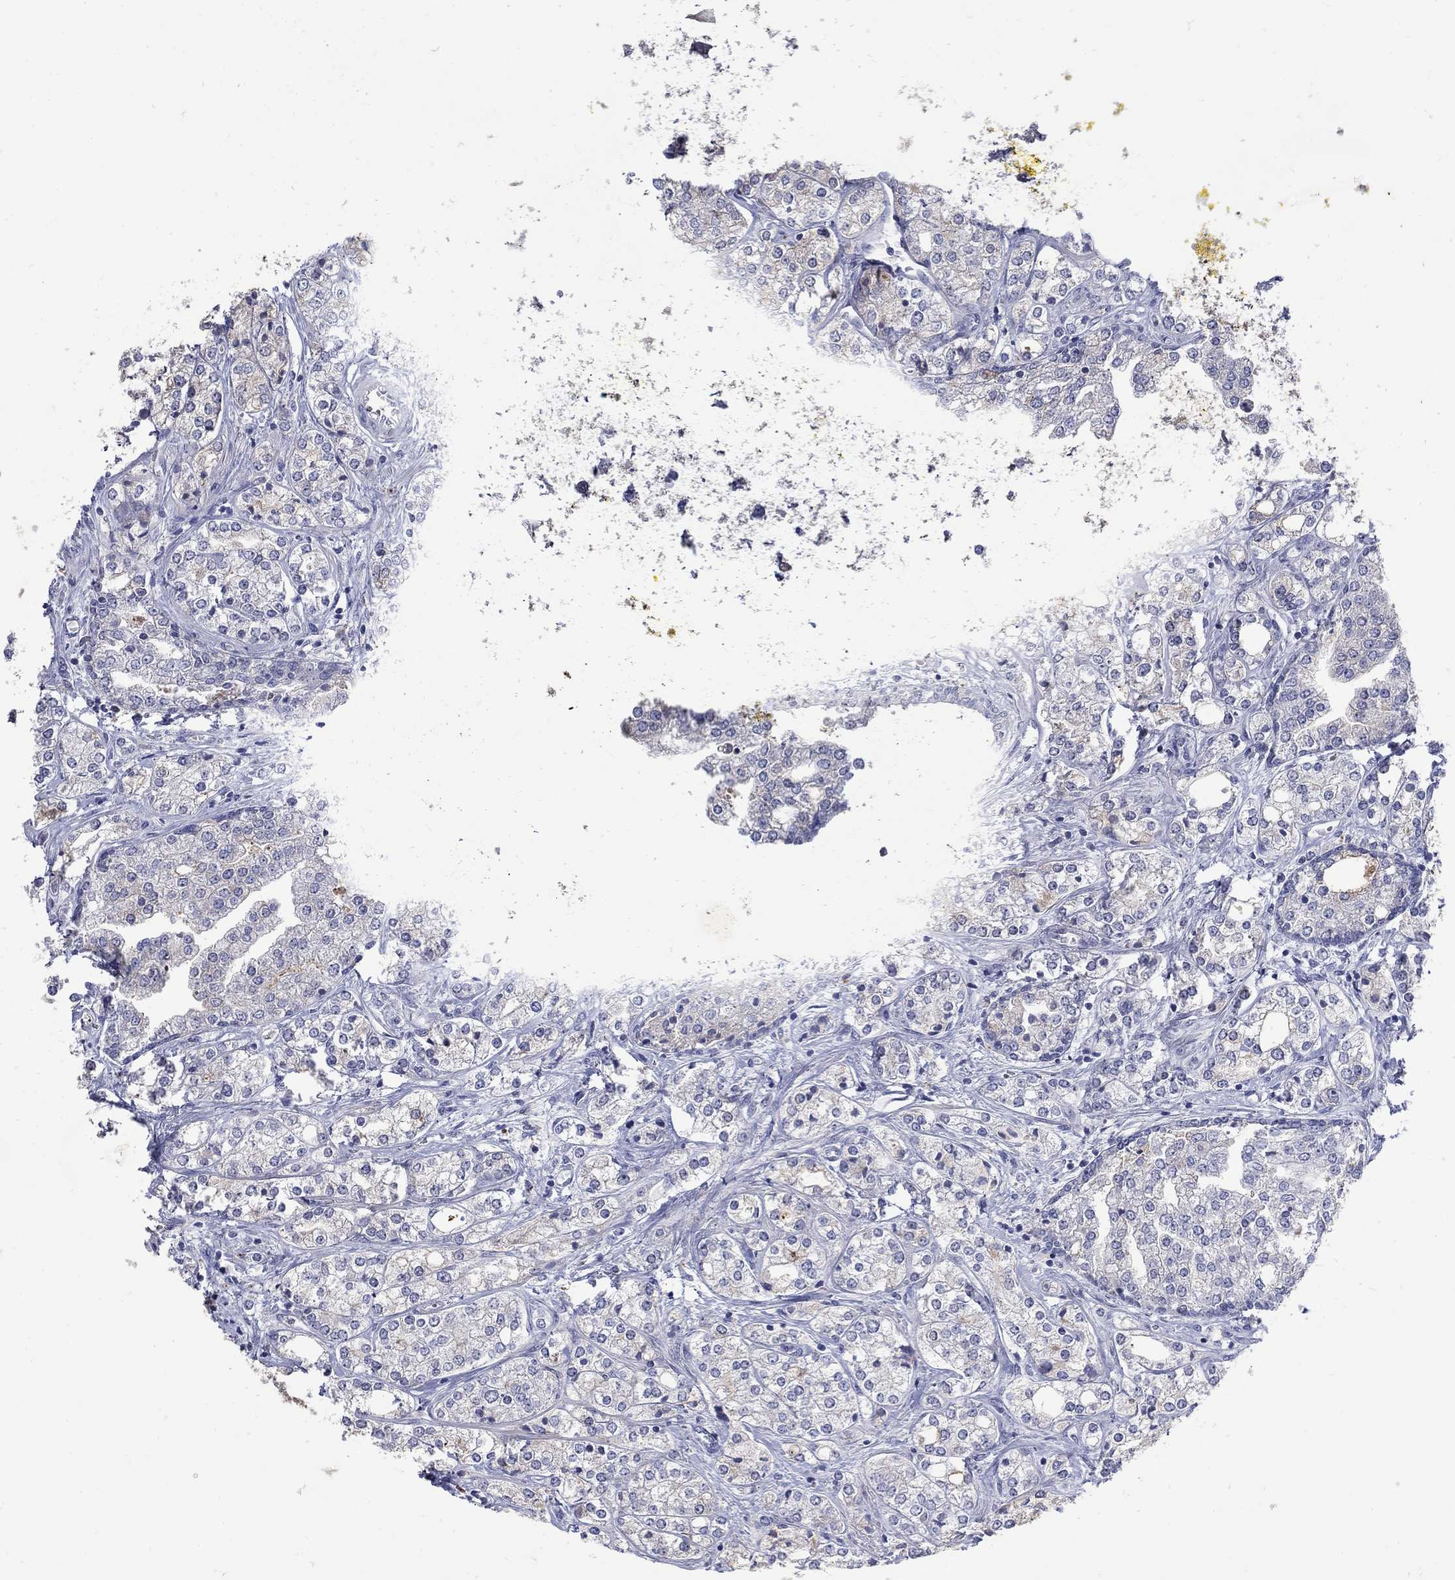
{"staining": {"intensity": "weak", "quantity": "<25%", "location": "cytoplasmic/membranous"}, "tissue": "prostate cancer", "cell_type": "Tumor cells", "image_type": "cancer", "snomed": [{"axis": "morphology", "description": "Adenocarcinoma, NOS"}, {"axis": "topography", "description": "Prostate and seminal vesicle, NOS"}, {"axis": "topography", "description": "Prostate"}], "caption": "Prostate cancer (adenocarcinoma) was stained to show a protein in brown. There is no significant positivity in tumor cells.", "gene": "CETN1", "patient": {"sex": "male", "age": 62}}